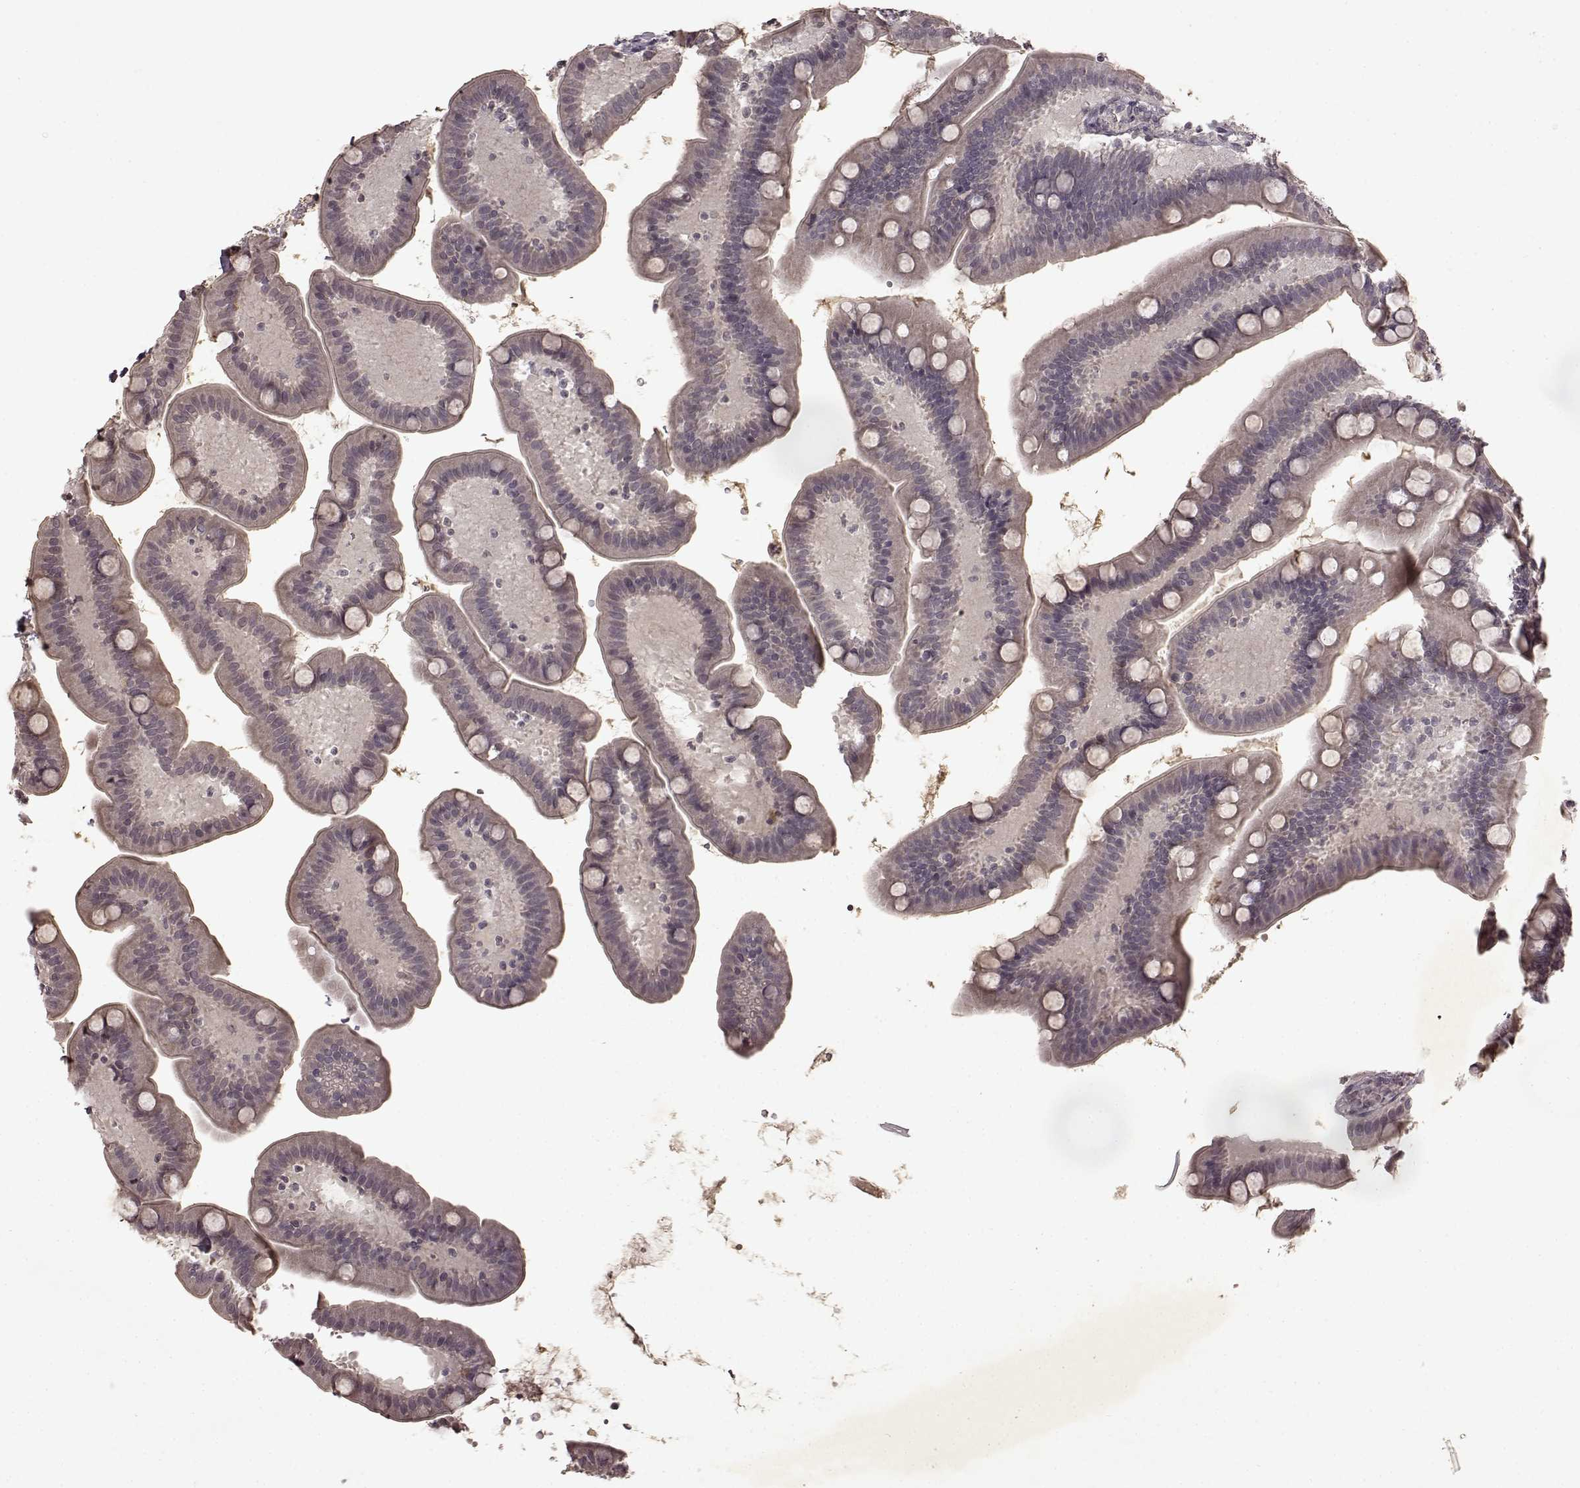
{"staining": {"intensity": "negative", "quantity": "none", "location": "none"}, "tissue": "small intestine", "cell_type": "Glandular cells", "image_type": "normal", "snomed": [{"axis": "morphology", "description": "Normal tissue, NOS"}, {"axis": "topography", "description": "Small intestine"}], "caption": "Unremarkable small intestine was stained to show a protein in brown. There is no significant staining in glandular cells. (DAB immunohistochemistry (IHC), high magnification).", "gene": "LHB", "patient": {"sex": "male", "age": 66}}